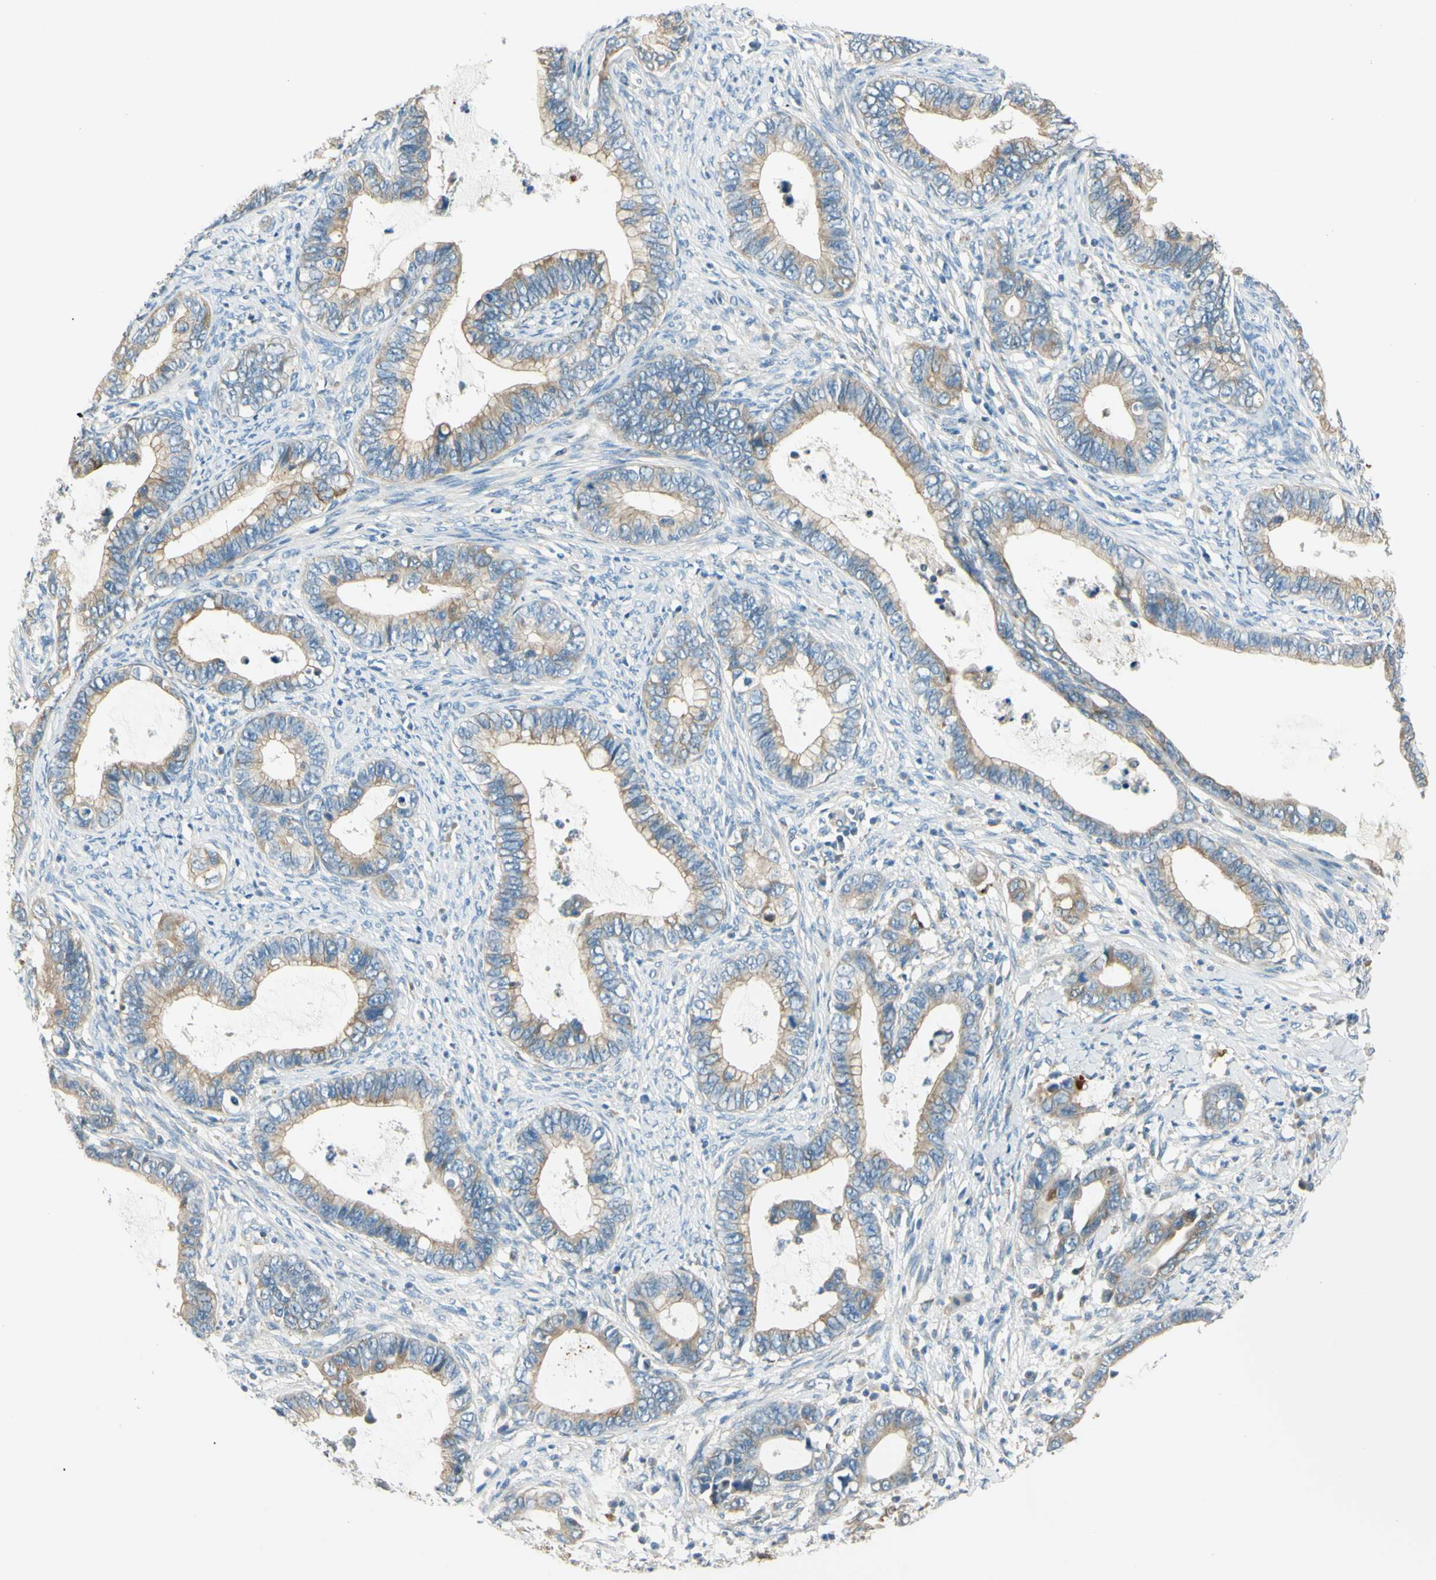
{"staining": {"intensity": "moderate", "quantity": ">75%", "location": "cytoplasmic/membranous"}, "tissue": "cervical cancer", "cell_type": "Tumor cells", "image_type": "cancer", "snomed": [{"axis": "morphology", "description": "Adenocarcinoma, NOS"}, {"axis": "topography", "description": "Cervix"}], "caption": "This micrograph displays immunohistochemistry (IHC) staining of adenocarcinoma (cervical), with medium moderate cytoplasmic/membranous staining in about >75% of tumor cells.", "gene": "LAMA3", "patient": {"sex": "female", "age": 44}}